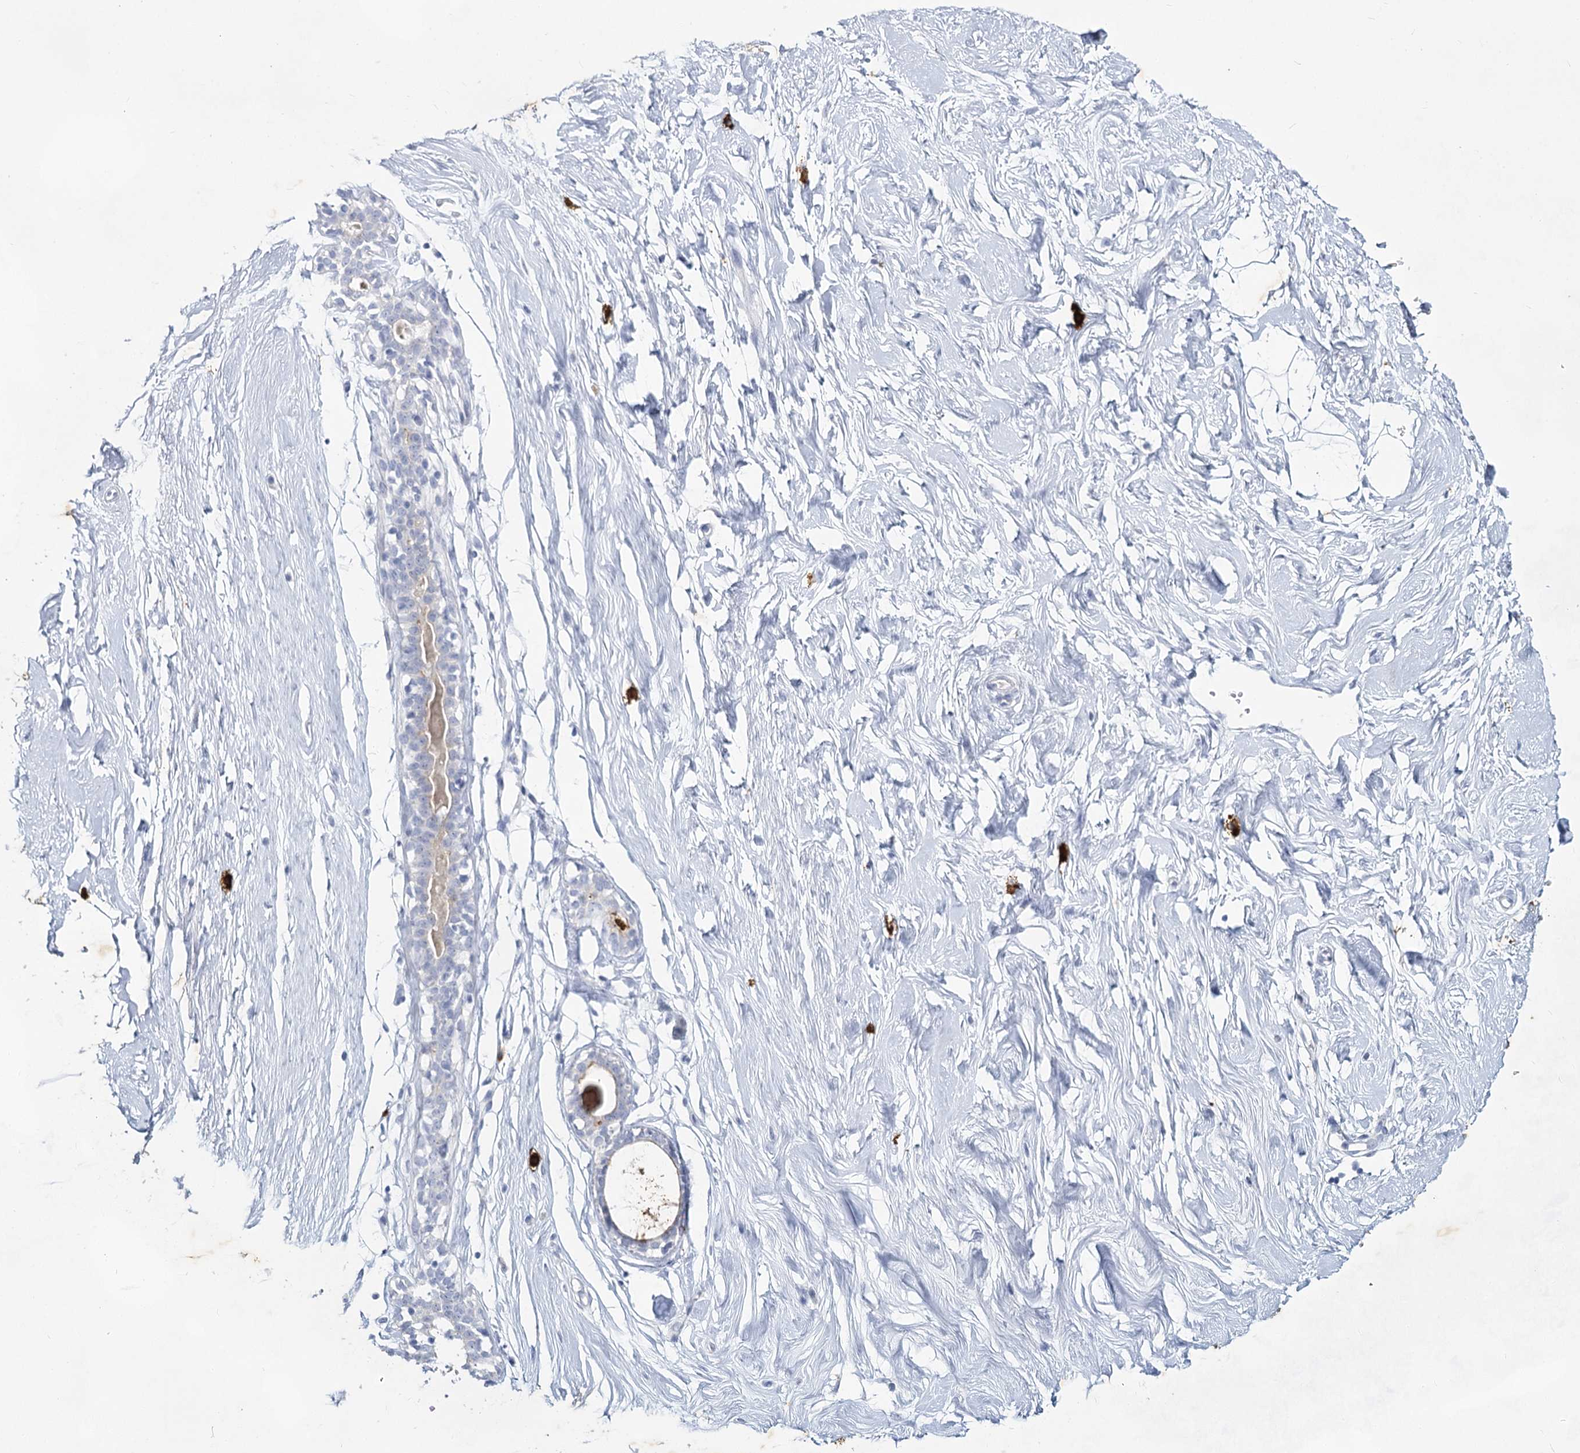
{"staining": {"intensity": "negative", "quantity": "none", "location": "none"}, "tissue": "breast", "cell_type": "Adipocytes", "image_type": "normal", "snomed": [{"axis": "morphology", "description": "Normal tissue, NOS"}, {"axis": "morphology", "description": "Adenoma, NOS"}, {"axis": "topography", "description": "Breast"}], "caption": "High power microscopy photomicrograph of an immunohistochemistry (IHC) photomicrograph of benign breast, revealing no significant staining in adipocytes.", "gene": "CCDC73", "patient": {"sex": "female", "age": 23}}